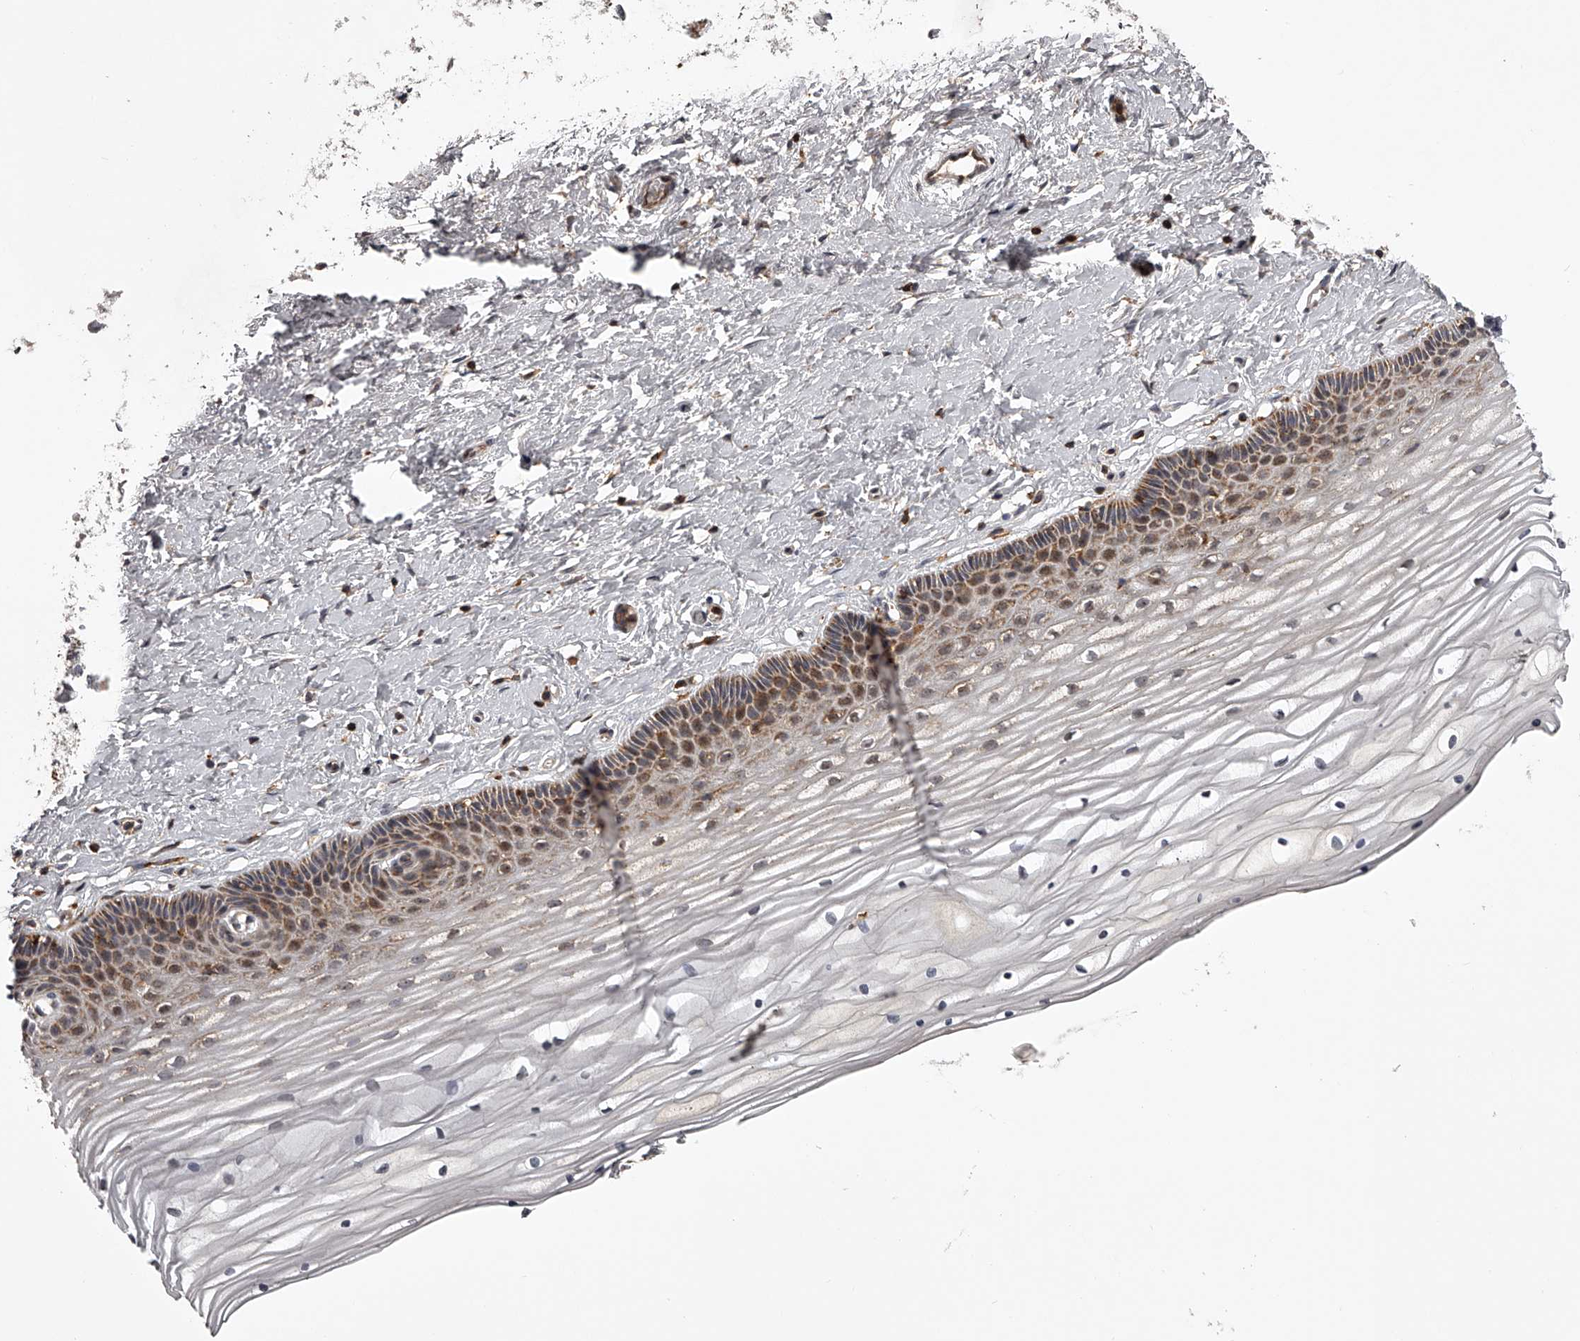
{"staining": {"intensity": "moderate", "quantity": "25%-75%", "location": "cytoplasmic/membranous"}, "tissue": "vagina", "cell_type": "Squamous epithelial cells", "image_type": "normal", "snomed": [{"axis": "morphology", "description": "Normal tissue, NOS"}, {"axis": "topography", "description": "Vagina"}, {"axis": "topography", "description": "Cervix"}], "caption": "Protein analysis of normal vagina demonstrates moderate cytoplasmic/membranous expression in about 25%-75% of squamous epithelial cells.", "gene": "RRP36", "patient": {"sex": "female", "age": 40}}